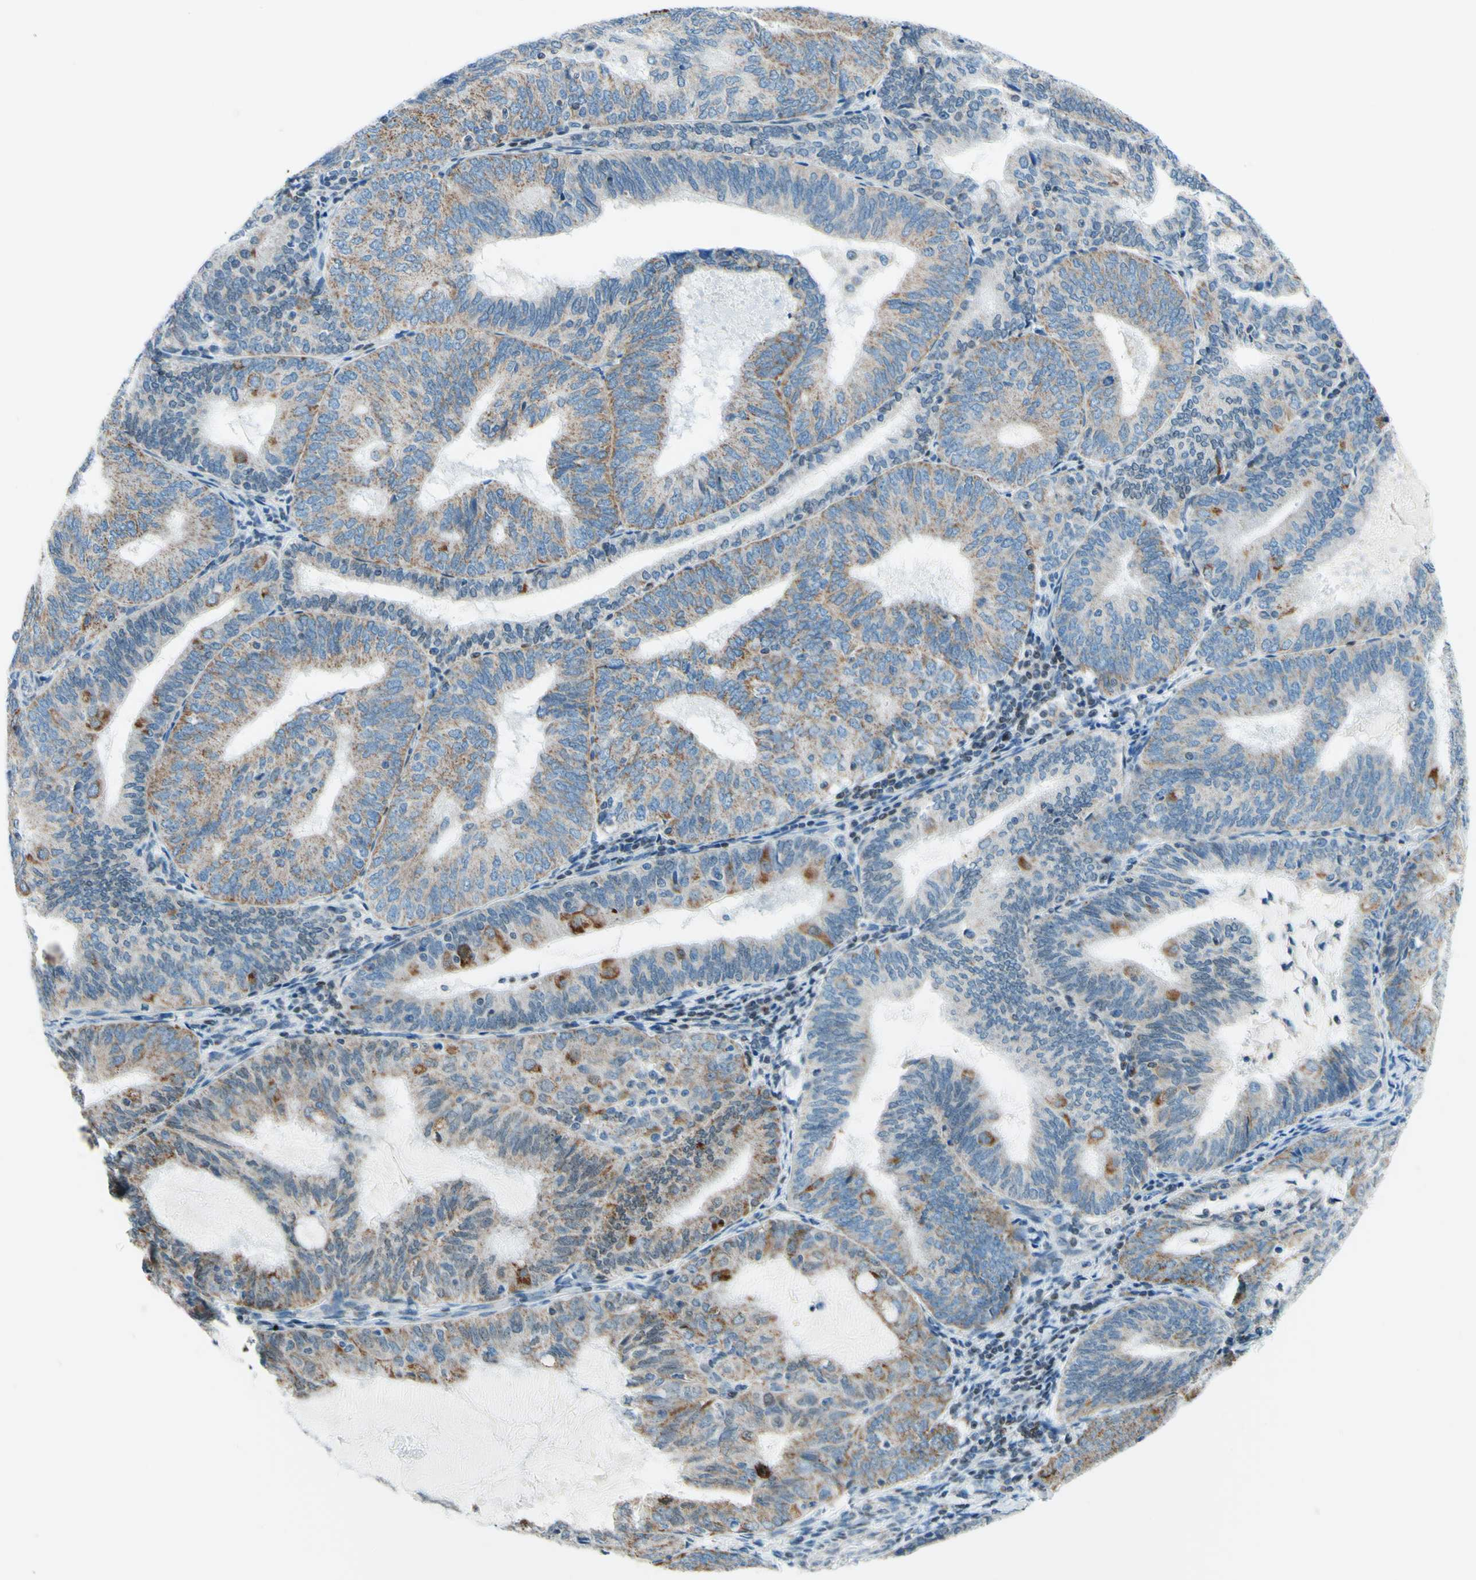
{"staining": {"intensity": "weak", "quantity": ">75%", "location": "cytoplasmic/membranous"}, "tissue": "endometrial cancer", "cell_type": "Tumor cells", "image_type": "cancer", "snomed": [{"axis": "morphology", "description": "Adenocarcinoma, NOS"}, {"axis": "topography", "description": "Endometrium"}], "caption": "Adenocarcinoma (endometrial) was stained to show a protein in brown. There is low levels of weak cytoplasmic/membranous expression in approximately >75% of tumor cells. (DAB IHC with brightfield microscopy, high magnification).", "gene": "CBX7", "patient": {"sex": "female", "age": 81}}